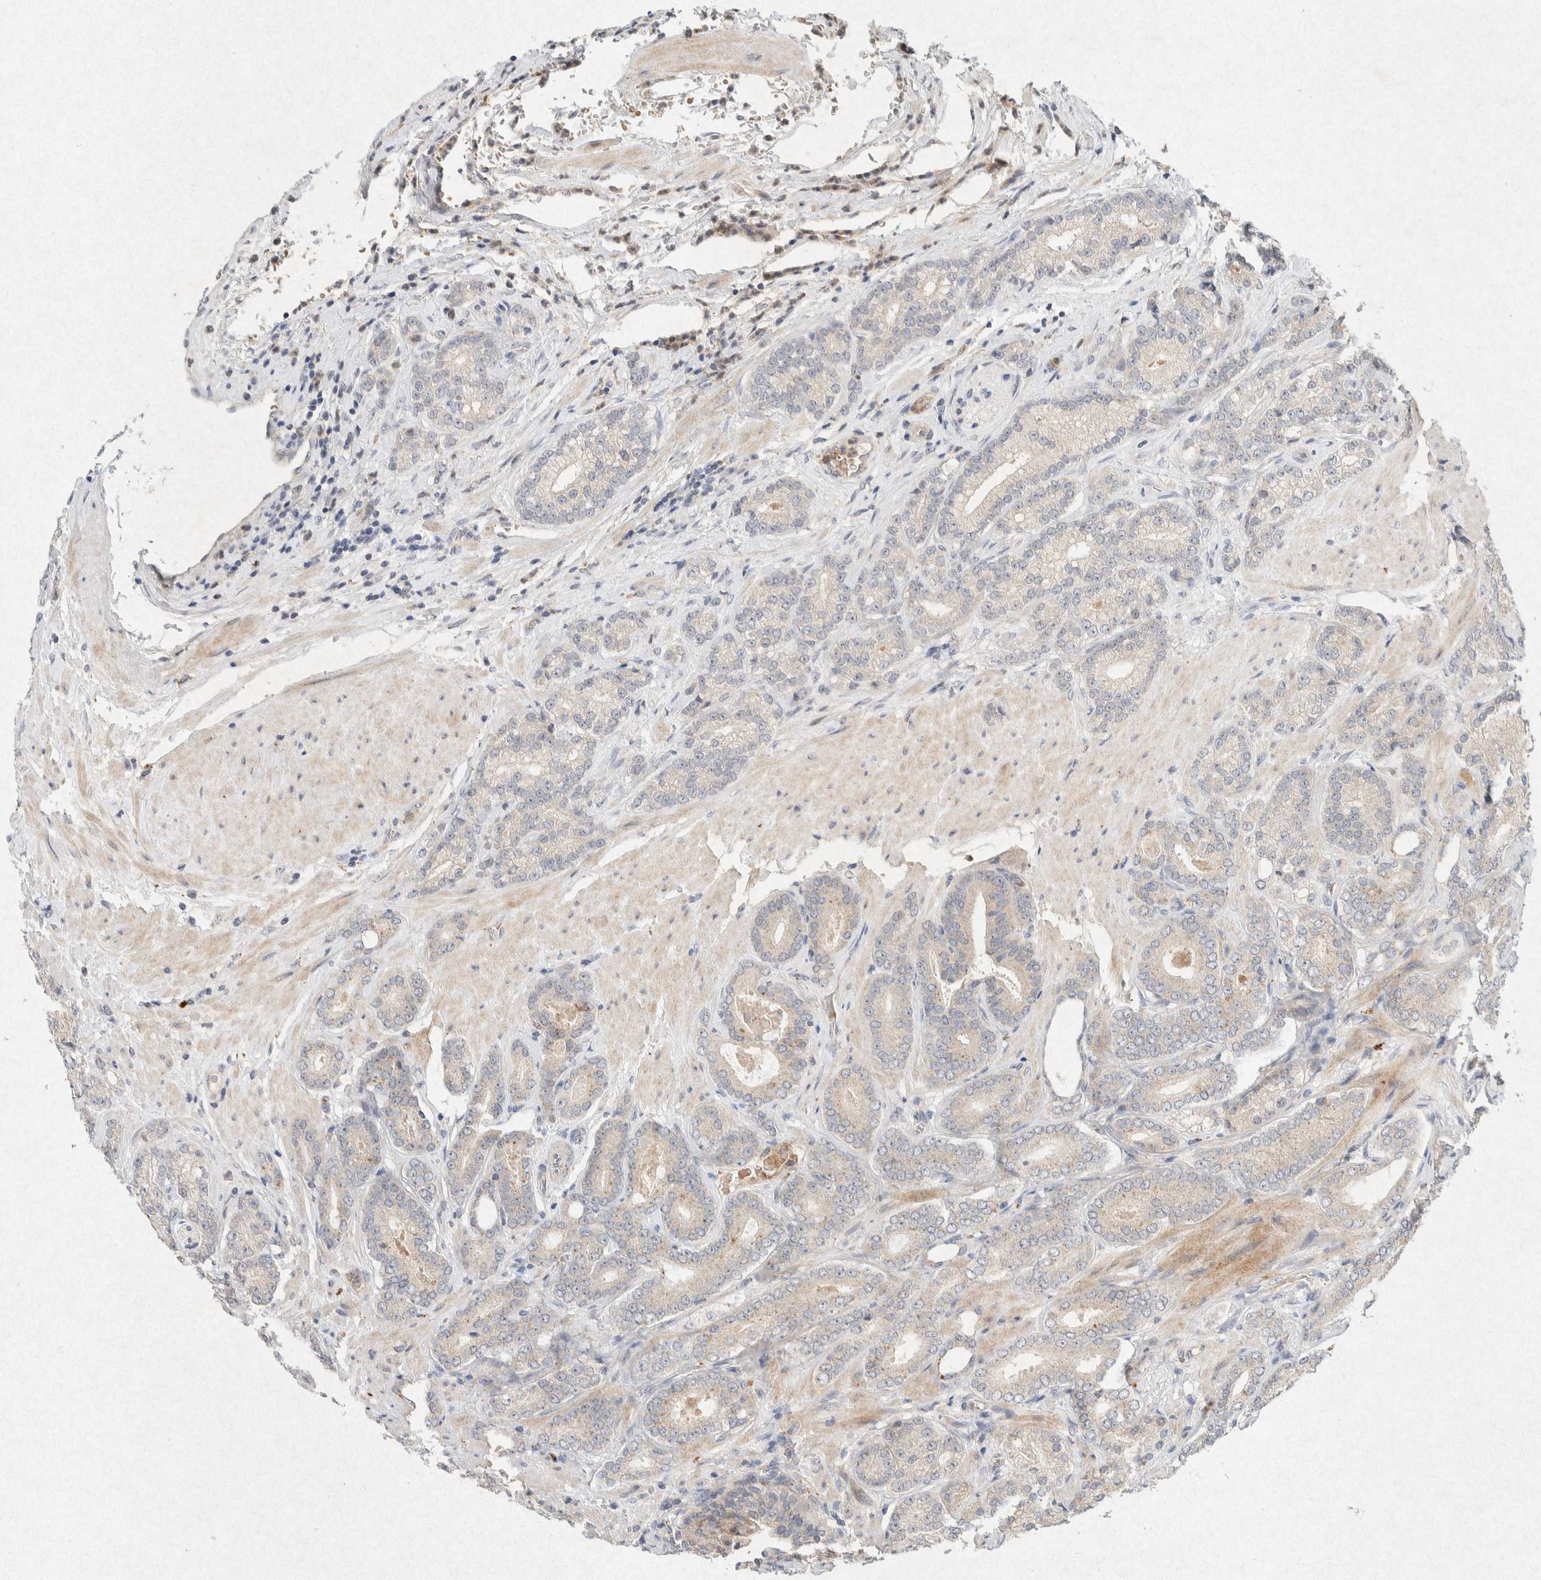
{"staining": {"intensity": "negative", "quantity": "none", "location": "none"}, "tissue": "prostate cancer", "cell_type": "Tumor cells", "image_type": "cancer", "snomed": [{"axis": "morphology", "description": "Adenocarcinoma, High grade"}, {"axis": "topography", "description": "Prostate"}], "caption": "Tumor cells are negative for protein expression in human prostate high-grade adenocarcinoma.", "gene": "GNAI1", "patient": {"sex": "male", "age": 61}}